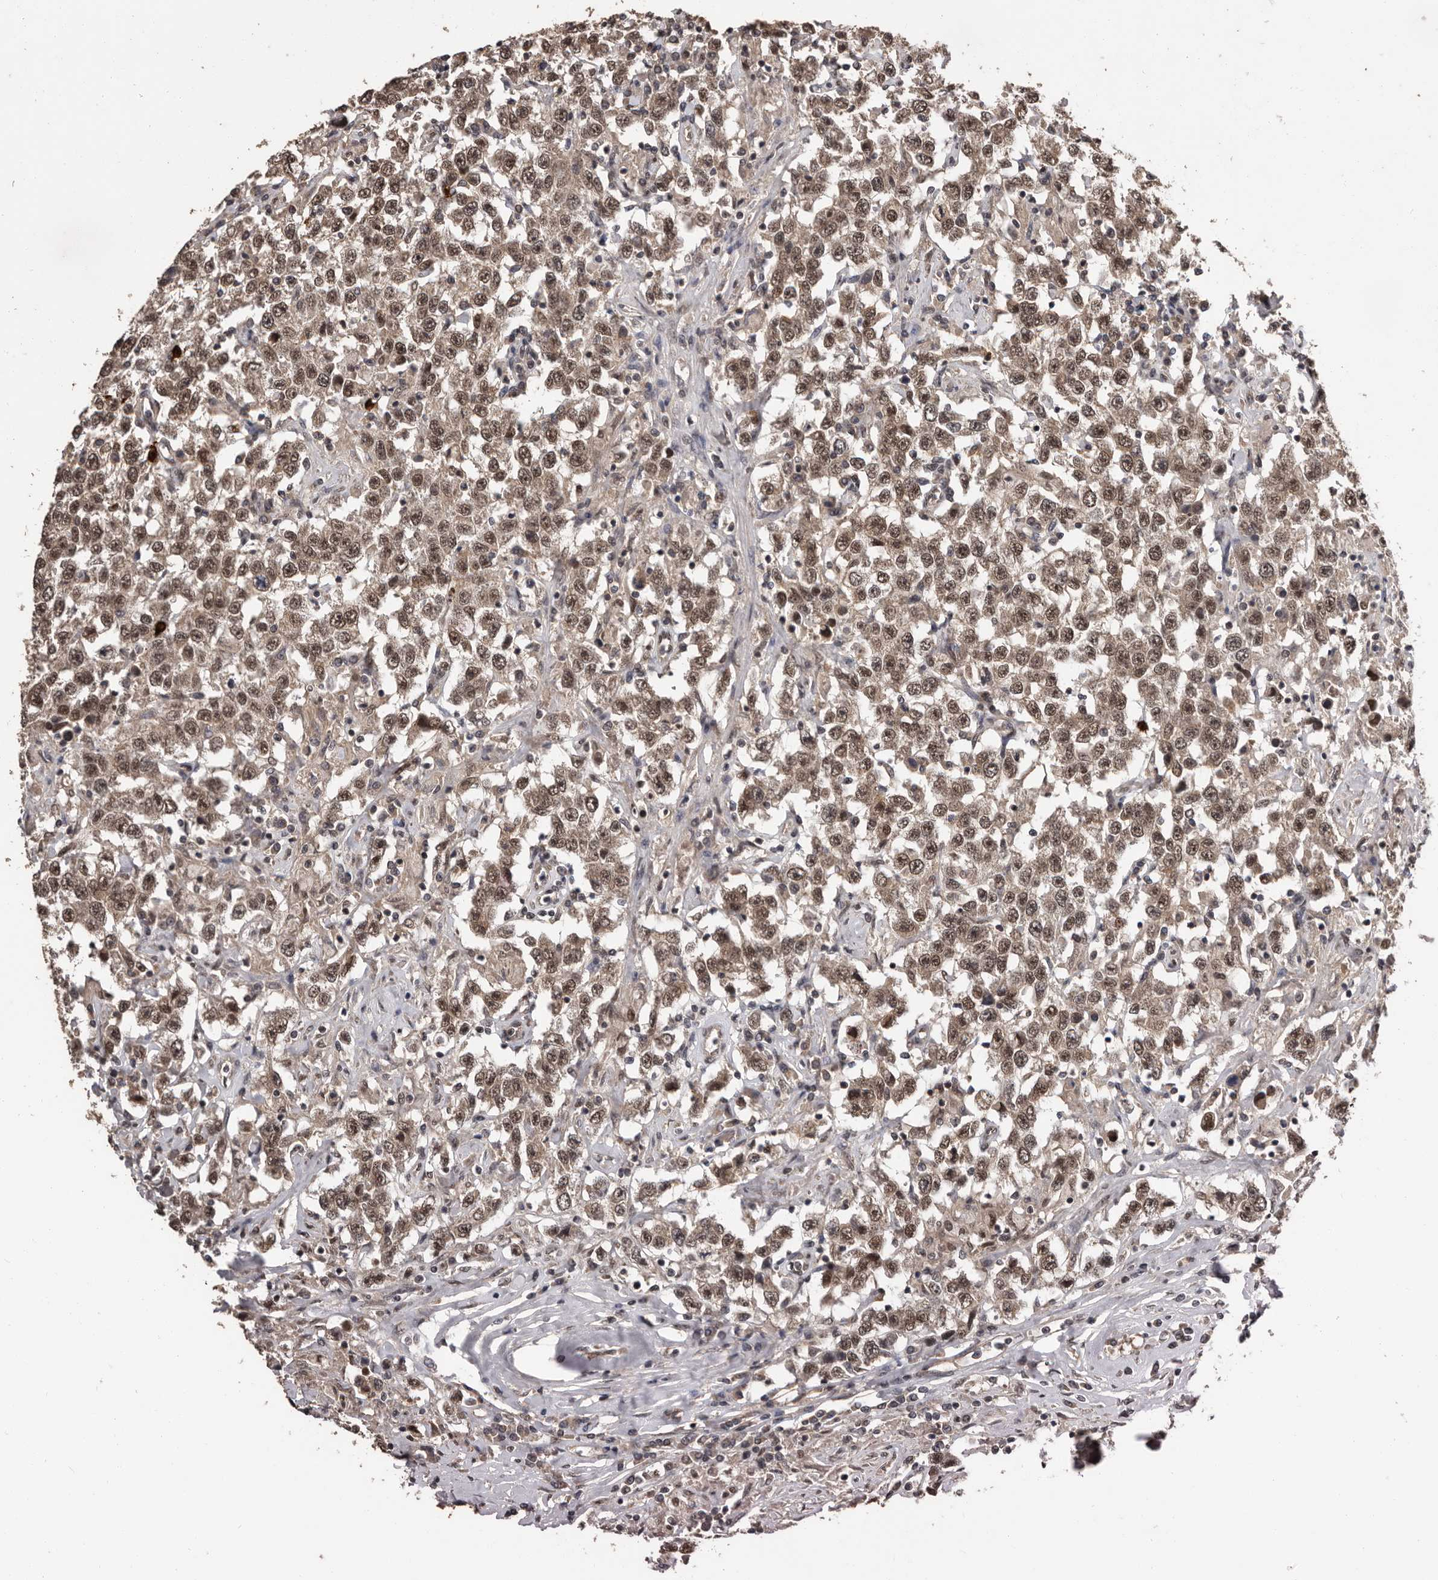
{"staining": {"intensity": "moderate", "quantity": ">75%", "location": "cytoplasmic/membranous,nuclear"}, "tissue": "testis cancer", "cell_type": "Tumor cells", "image_type": "cancer", "snomed": [{"axis": "morphology", "description": "Seminoma, NOS"}, {"axis": "topography", "description": "Testis"}], "caption": "IHC micrograph of human testis cancer stained for a protein (brown), which reveals medium levels of moderate cytoplasmic/membranous and nuclear positivity in about >75% of tumor cells.", "gene": "VPS37A", "patient": {"sex": "male", "age": 41}}